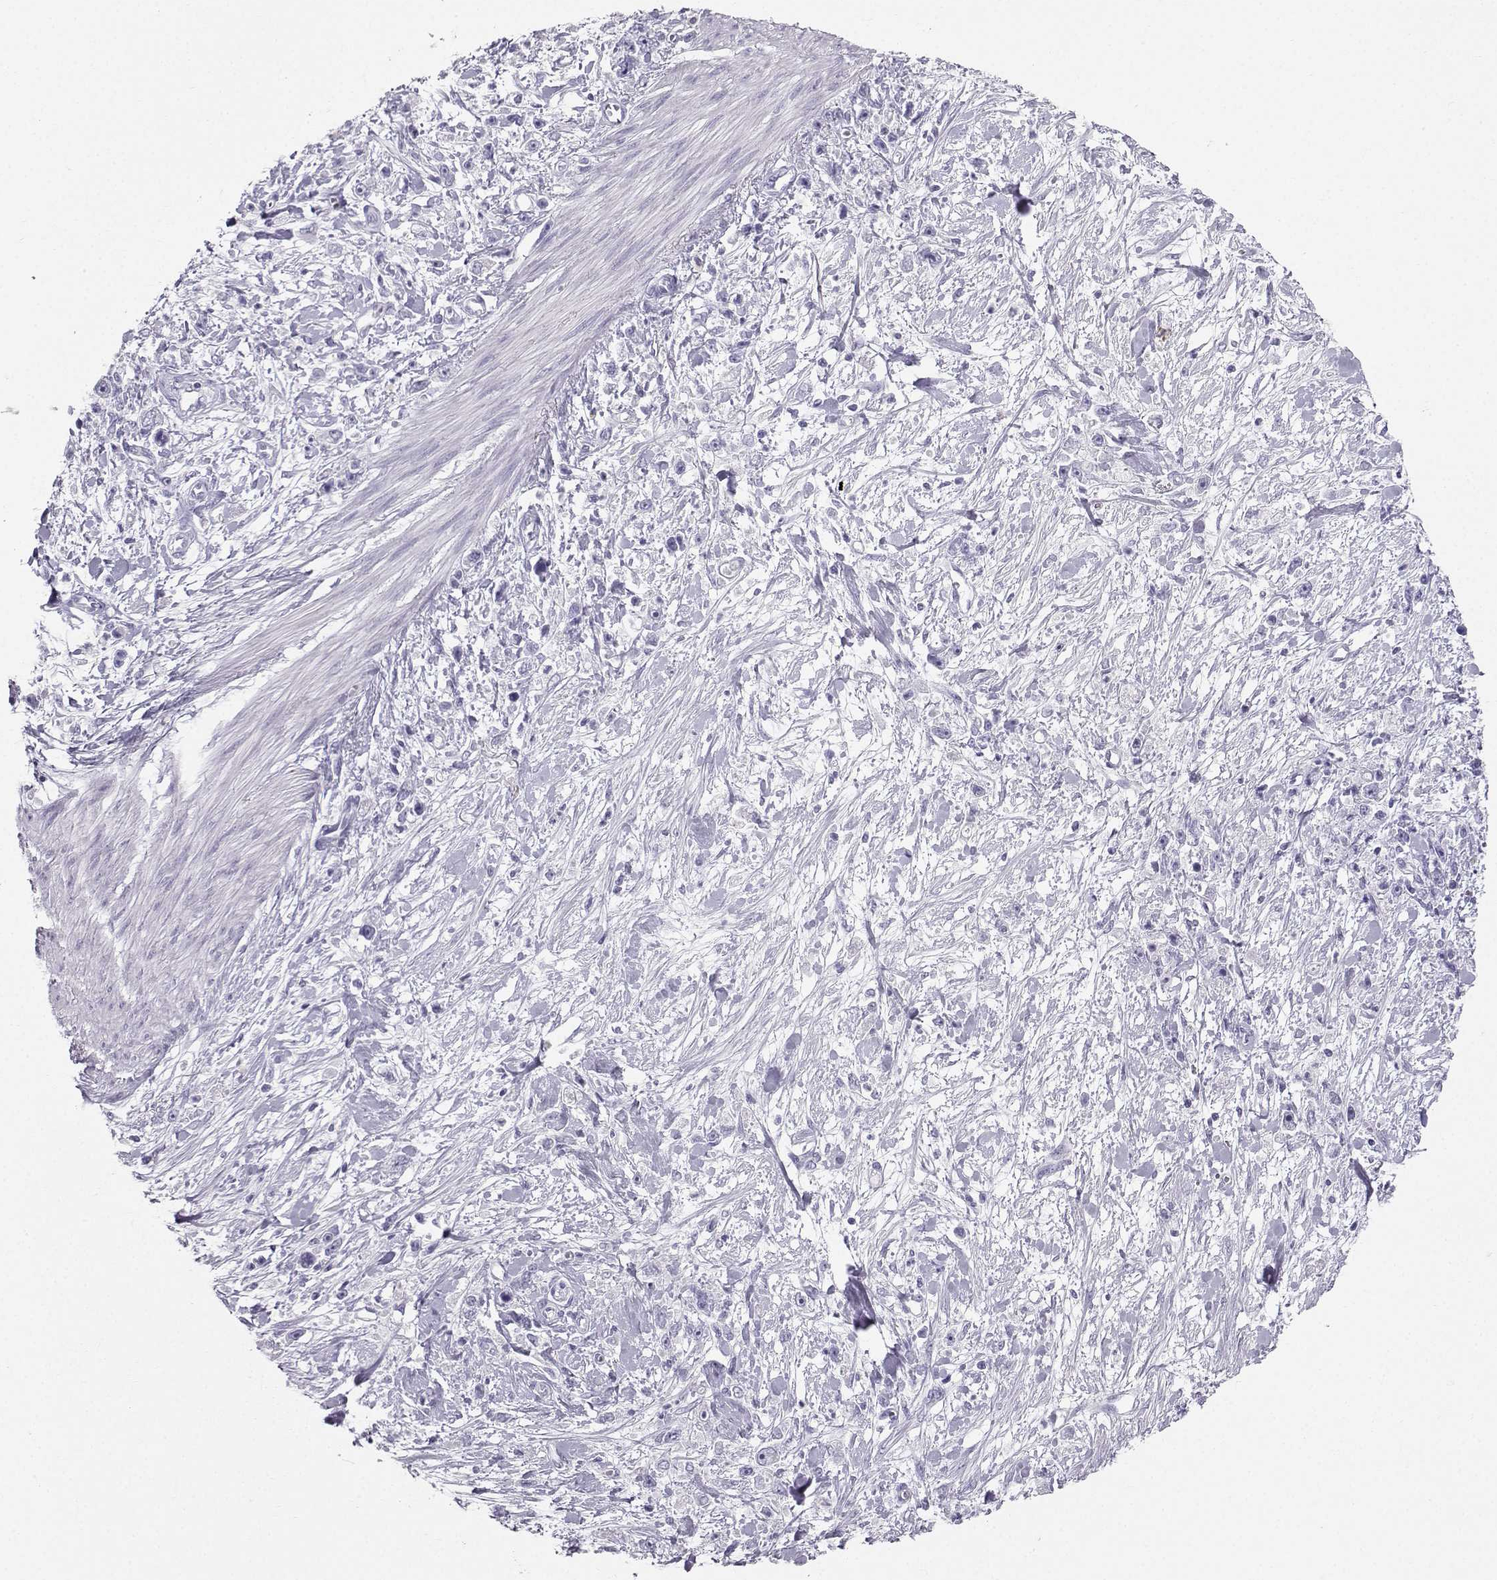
{"staining": {"intensity": "negative", "quantity": "none", "location": "none"}, "tissue": "stomach cancer", "cell_type": "Tumor cells", "image_type": "cancer", "snomed": [{"axis": "morphology", "description": "Adenocarcinoma, NOS"}, {"axis": "topography", "description": "Stomach"}], "caption": "This is an immunohistochemistry histopathology image of human stomach cancer (adenocarcinoma). There is no expression in tumor cells.", "gene": "IQCD", "patient": {"sex": "female", "age": 59}}